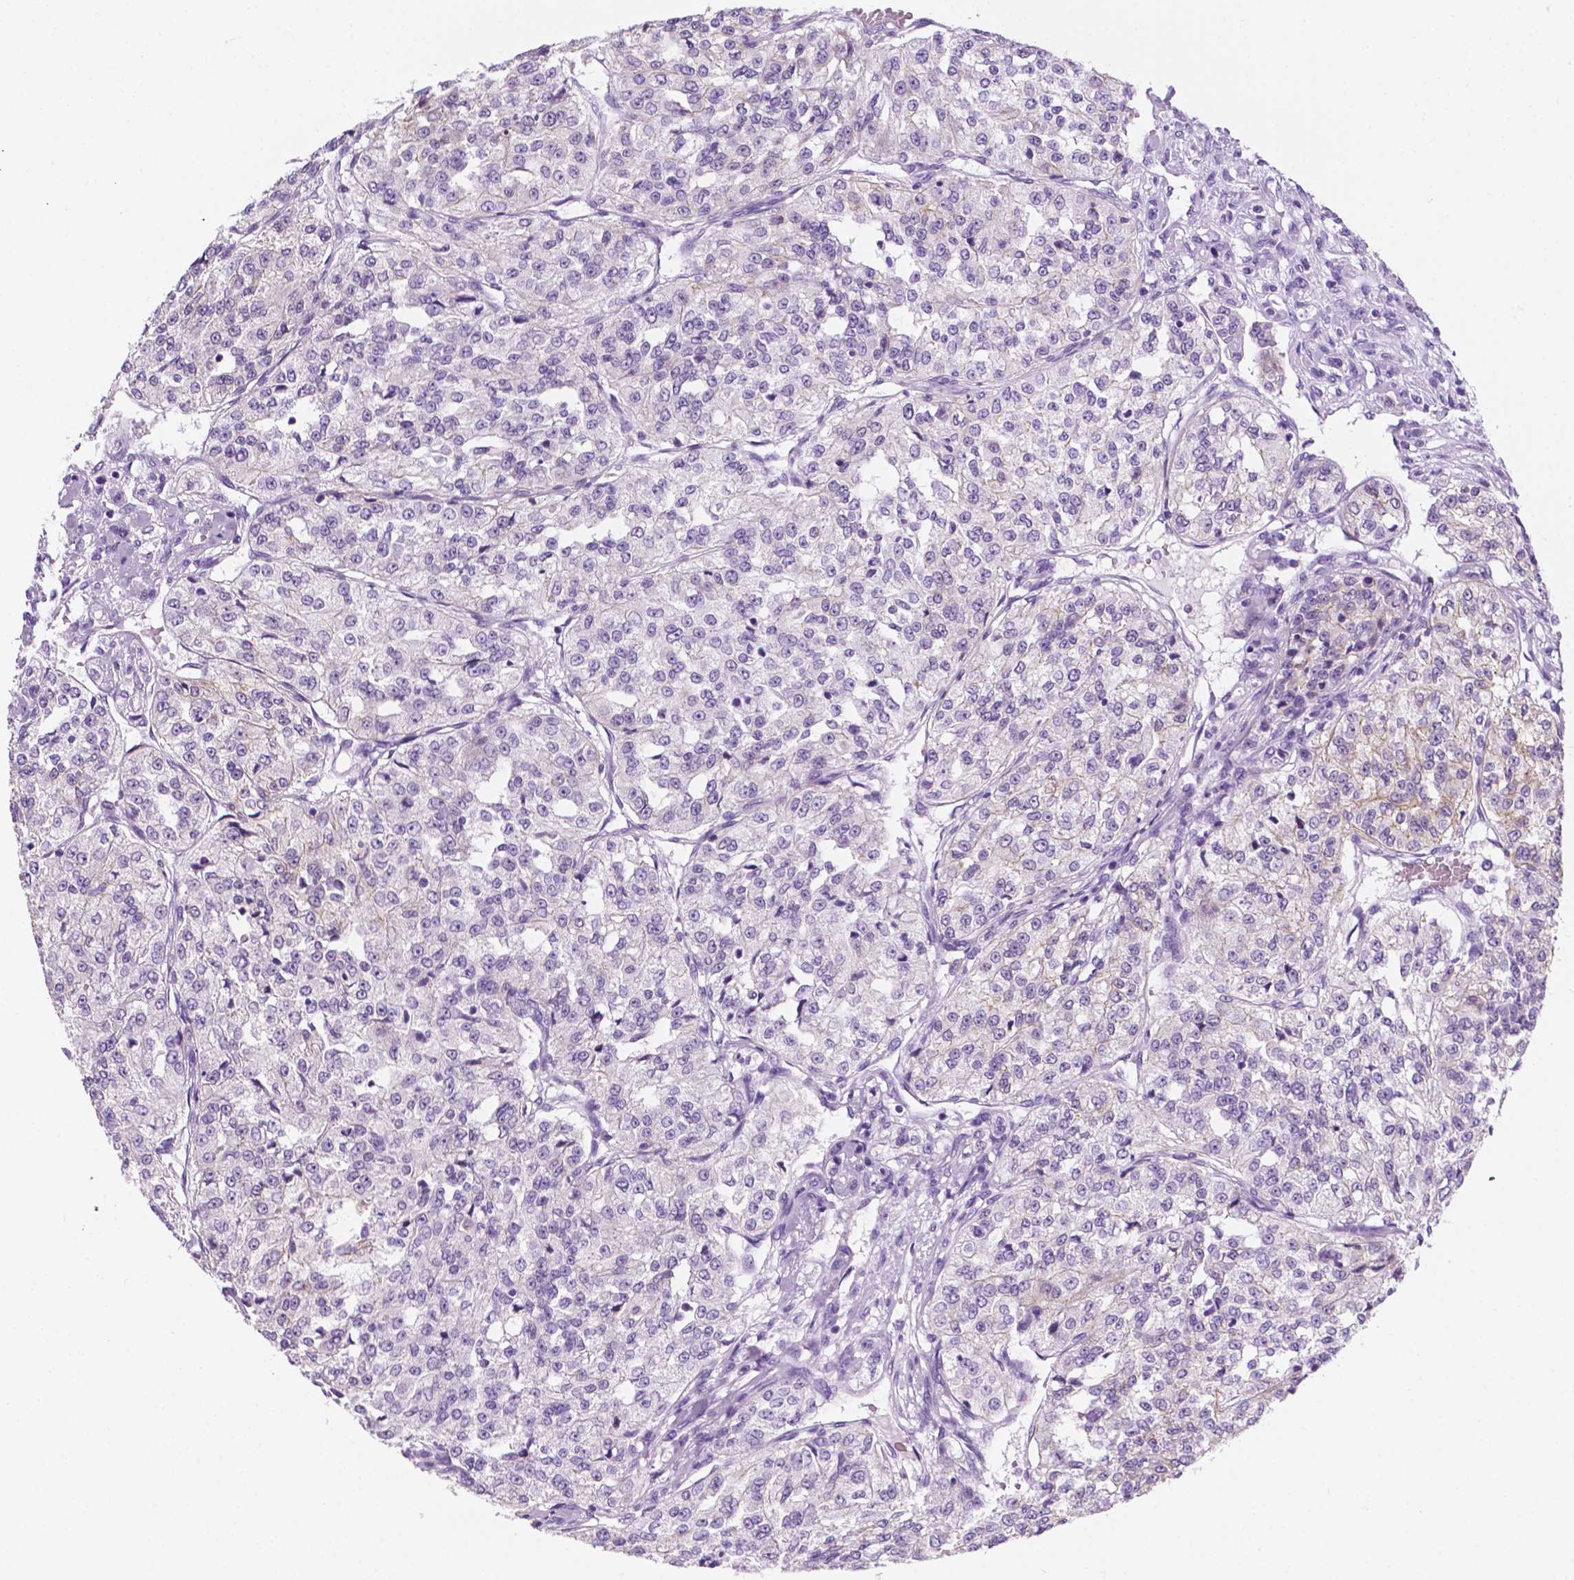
{"staining": {"intensity": "weak", "quantity": "<25%", "location": "cytoplasmic/membranous"}, "tissue": "renal cancer", "cell_type": "Tumor cells", "image_type": "cancer", "snomed": [{"axis": "morphology", "description": "Adenocarcinoma, NOS"}, {"axis": "topography", "description": "Kidney"}], "caption": "DAB (3,3'-diaminobenzidine) immunohistochemical staining of human adenocarcinoma (renal) displays no significant positivity in tumor cells.", "gene": "PPL", "patient": {"sex": "female", "age": 63}}